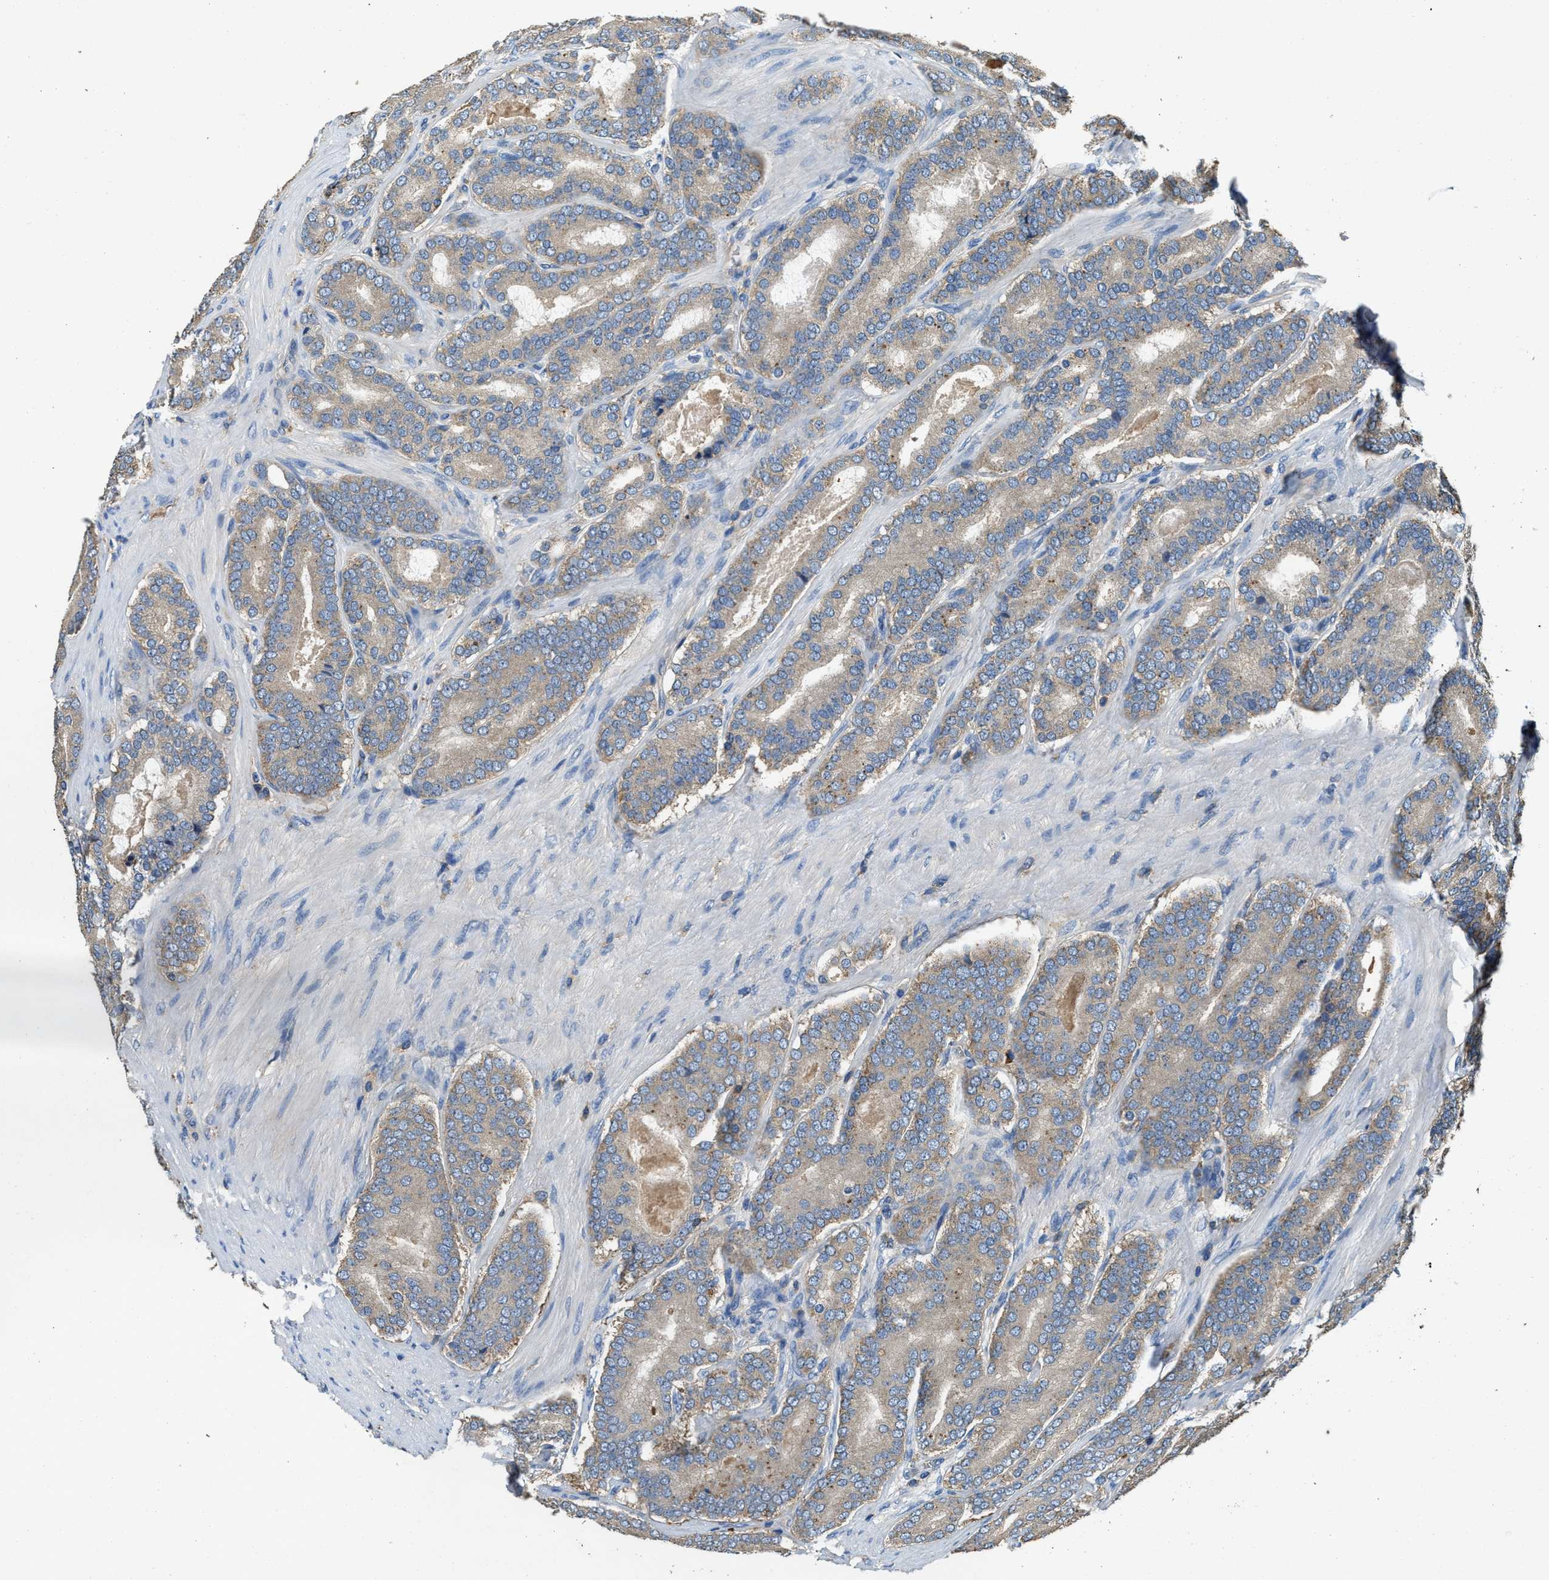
{"staining": {"intensity": "weak", "quantity": "25%-75%", "location": "cytoplasmic/membranous"}, "tissue": "prostate cancer", "cell_type": "Tumor cells", "image_type": "cancer", "snomed": [{"axis": "morphology", "description": "Adenocarcinoma, High grade"}, {"axis": "topography", "description": "Prostate"}], "caption": "Immunohistochemical staining of human prostate adenocarcinoma (high-grade) reveals weak cytoplasmic/membranous protein positivity in about 25%-75% of tumor cells.", "gene": "BLOC1S1", "patient": {"sex": "male", "age": 60}}